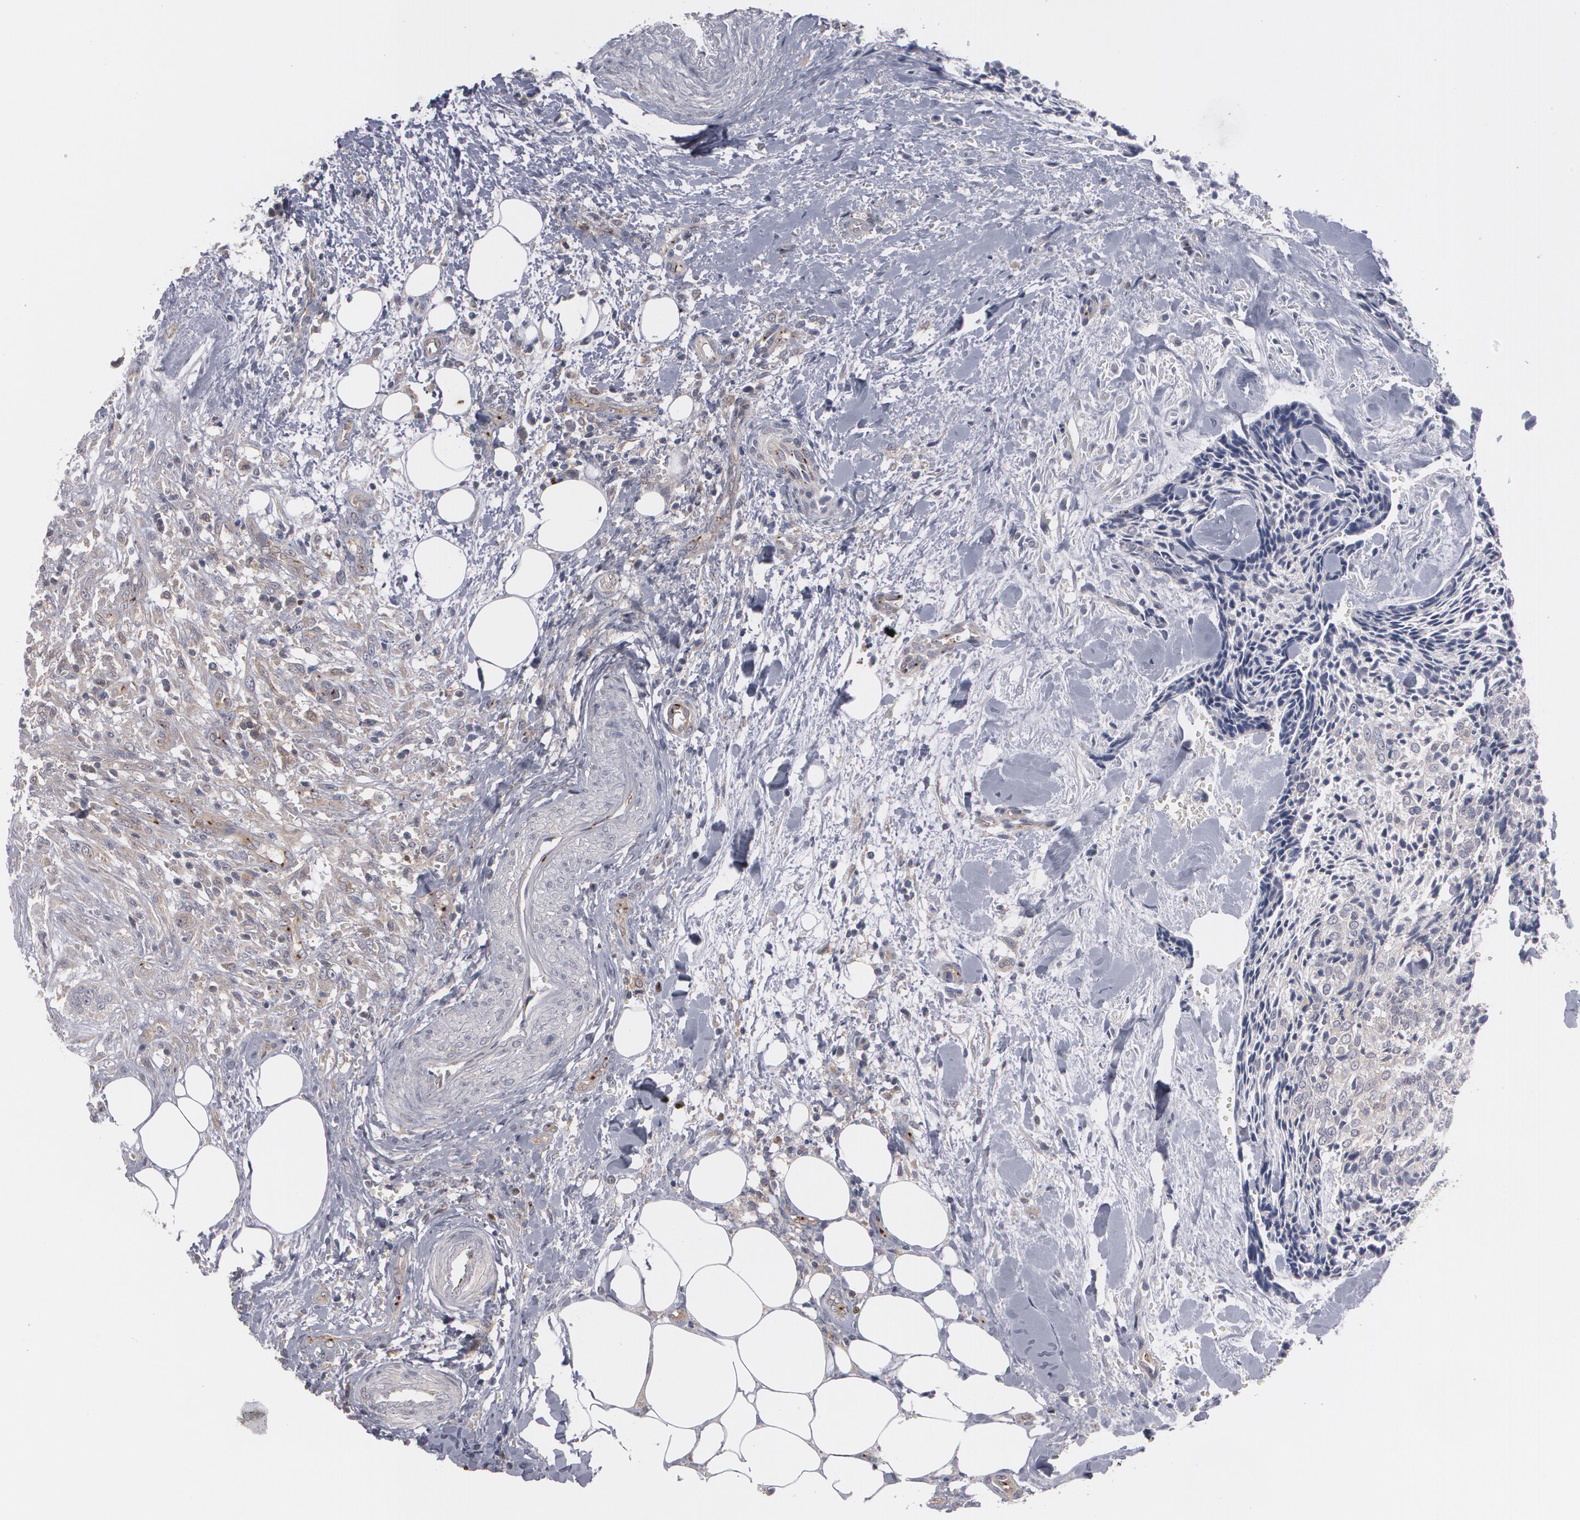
{"staining": {"intensity": "negative", "quantity": "none", "location": "none"}, "tissue": "head and neck cancer", "cell_type": "Tumor cells", "image_type": "cancer", "snomed": [{"axis": "morphology", "description": "Squamous cell carcinoma, NOS"}, {"axis": "topography", "description": "Salivary gland"}, {"axis": "topography", "description": "Head-Neck"}], "caption": "Image shows no significant protein positivity in tumor cells of head and neck squamous cell carcinoma.", "gene": "HTT", "patient": {"sex": "male", "age": 70}}